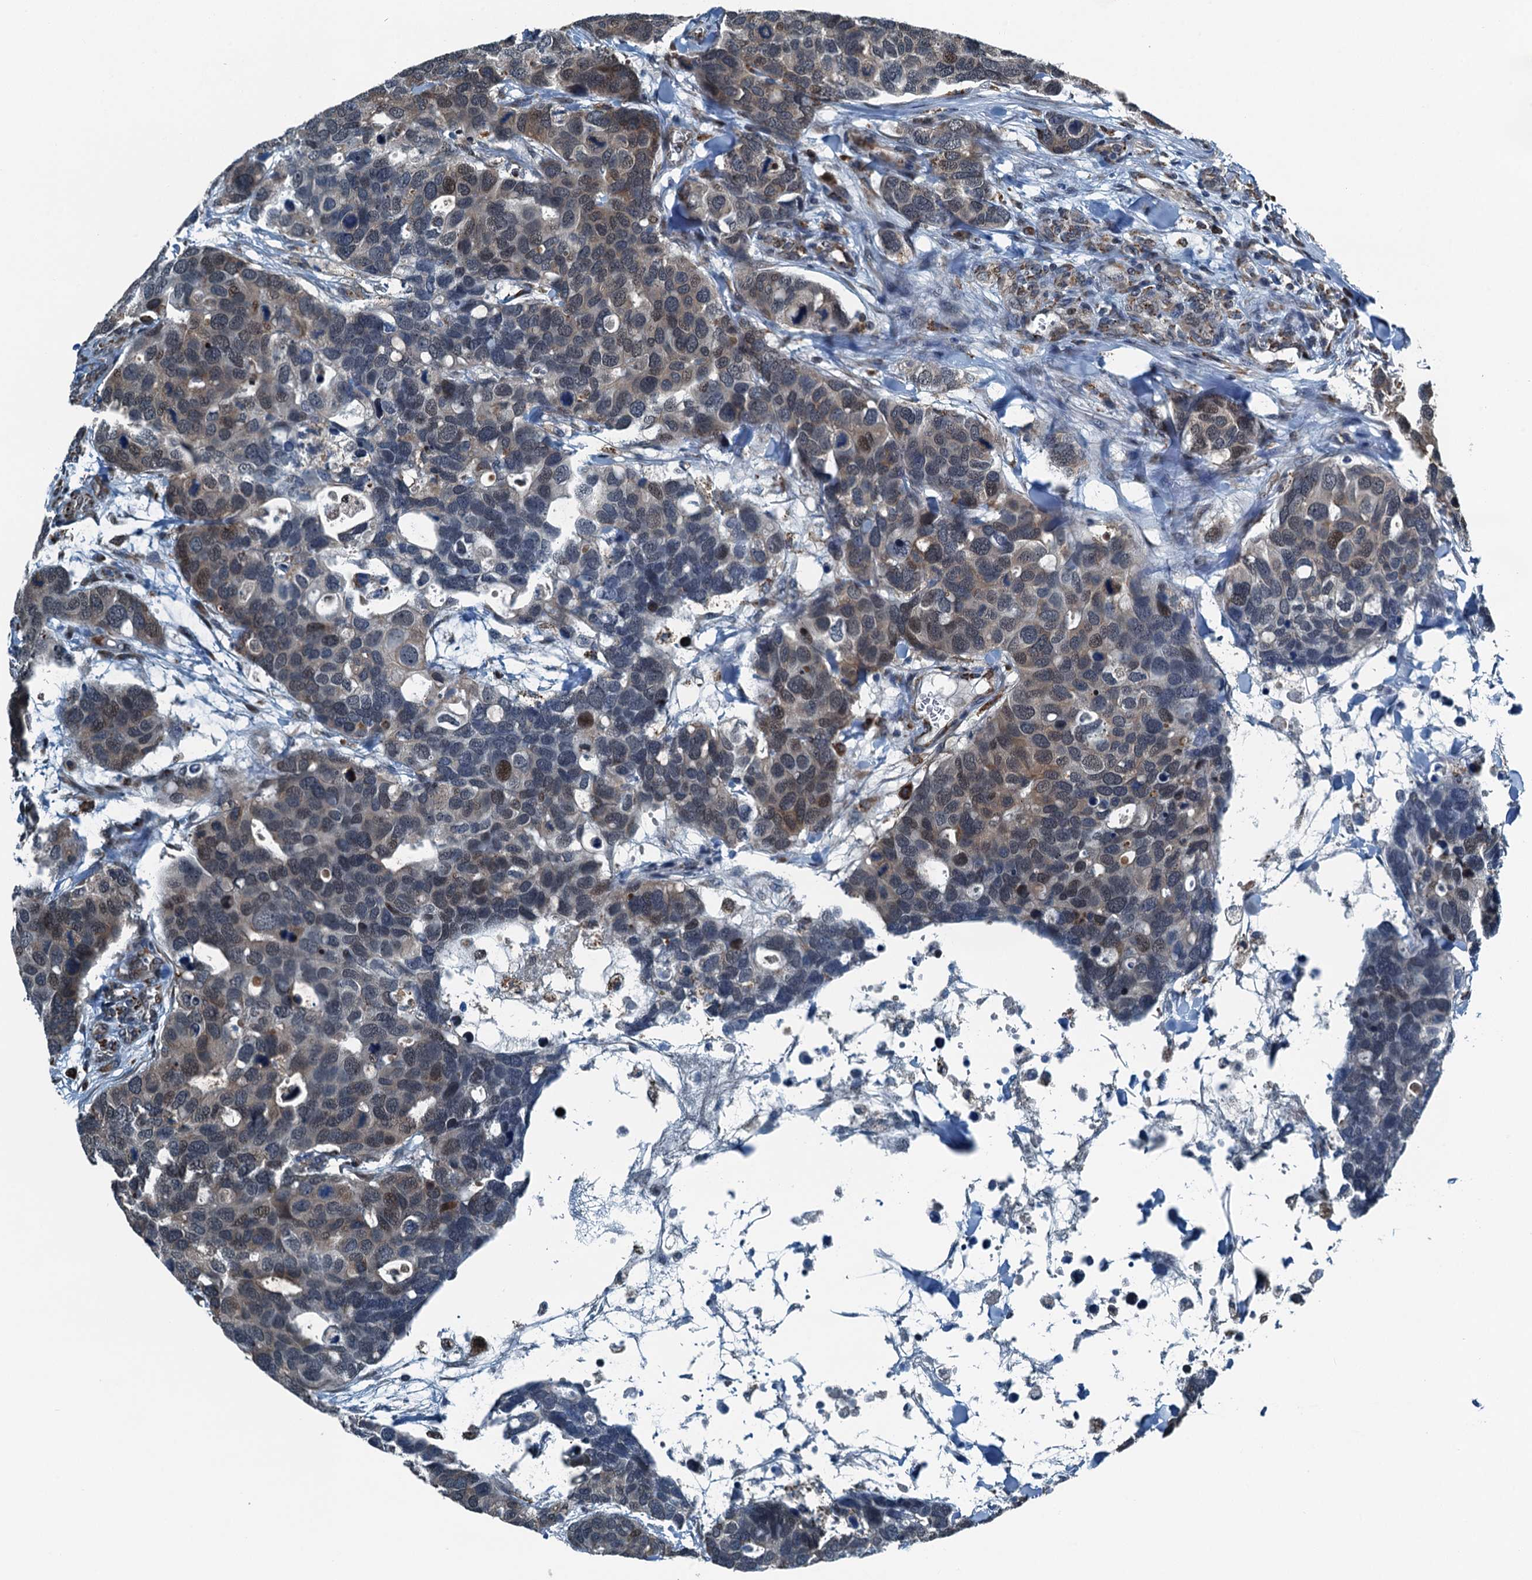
{"staining": {"intensity": "weak", "quantity": "25%-75%", "location": "cytoplasmic/membranous,nuclear"}, "tissue": "breast cancer", "cell_type": "Tumor cells", "image_type": "cancer", "snomed": [{"axis": "morphology", "description": "Duct carcinoma"}, {"axis": "topography", "description": "Breast"}], "caption": "Tumor cells exhibit low levels of weak cytoplasmic/membranous and nuclear expression in approximately 25%-75% of cells in breast cancer (invasive ductal carcinoma).", "gene": "TAMALIN", "patient": {"sex": "female", "age": 83}}